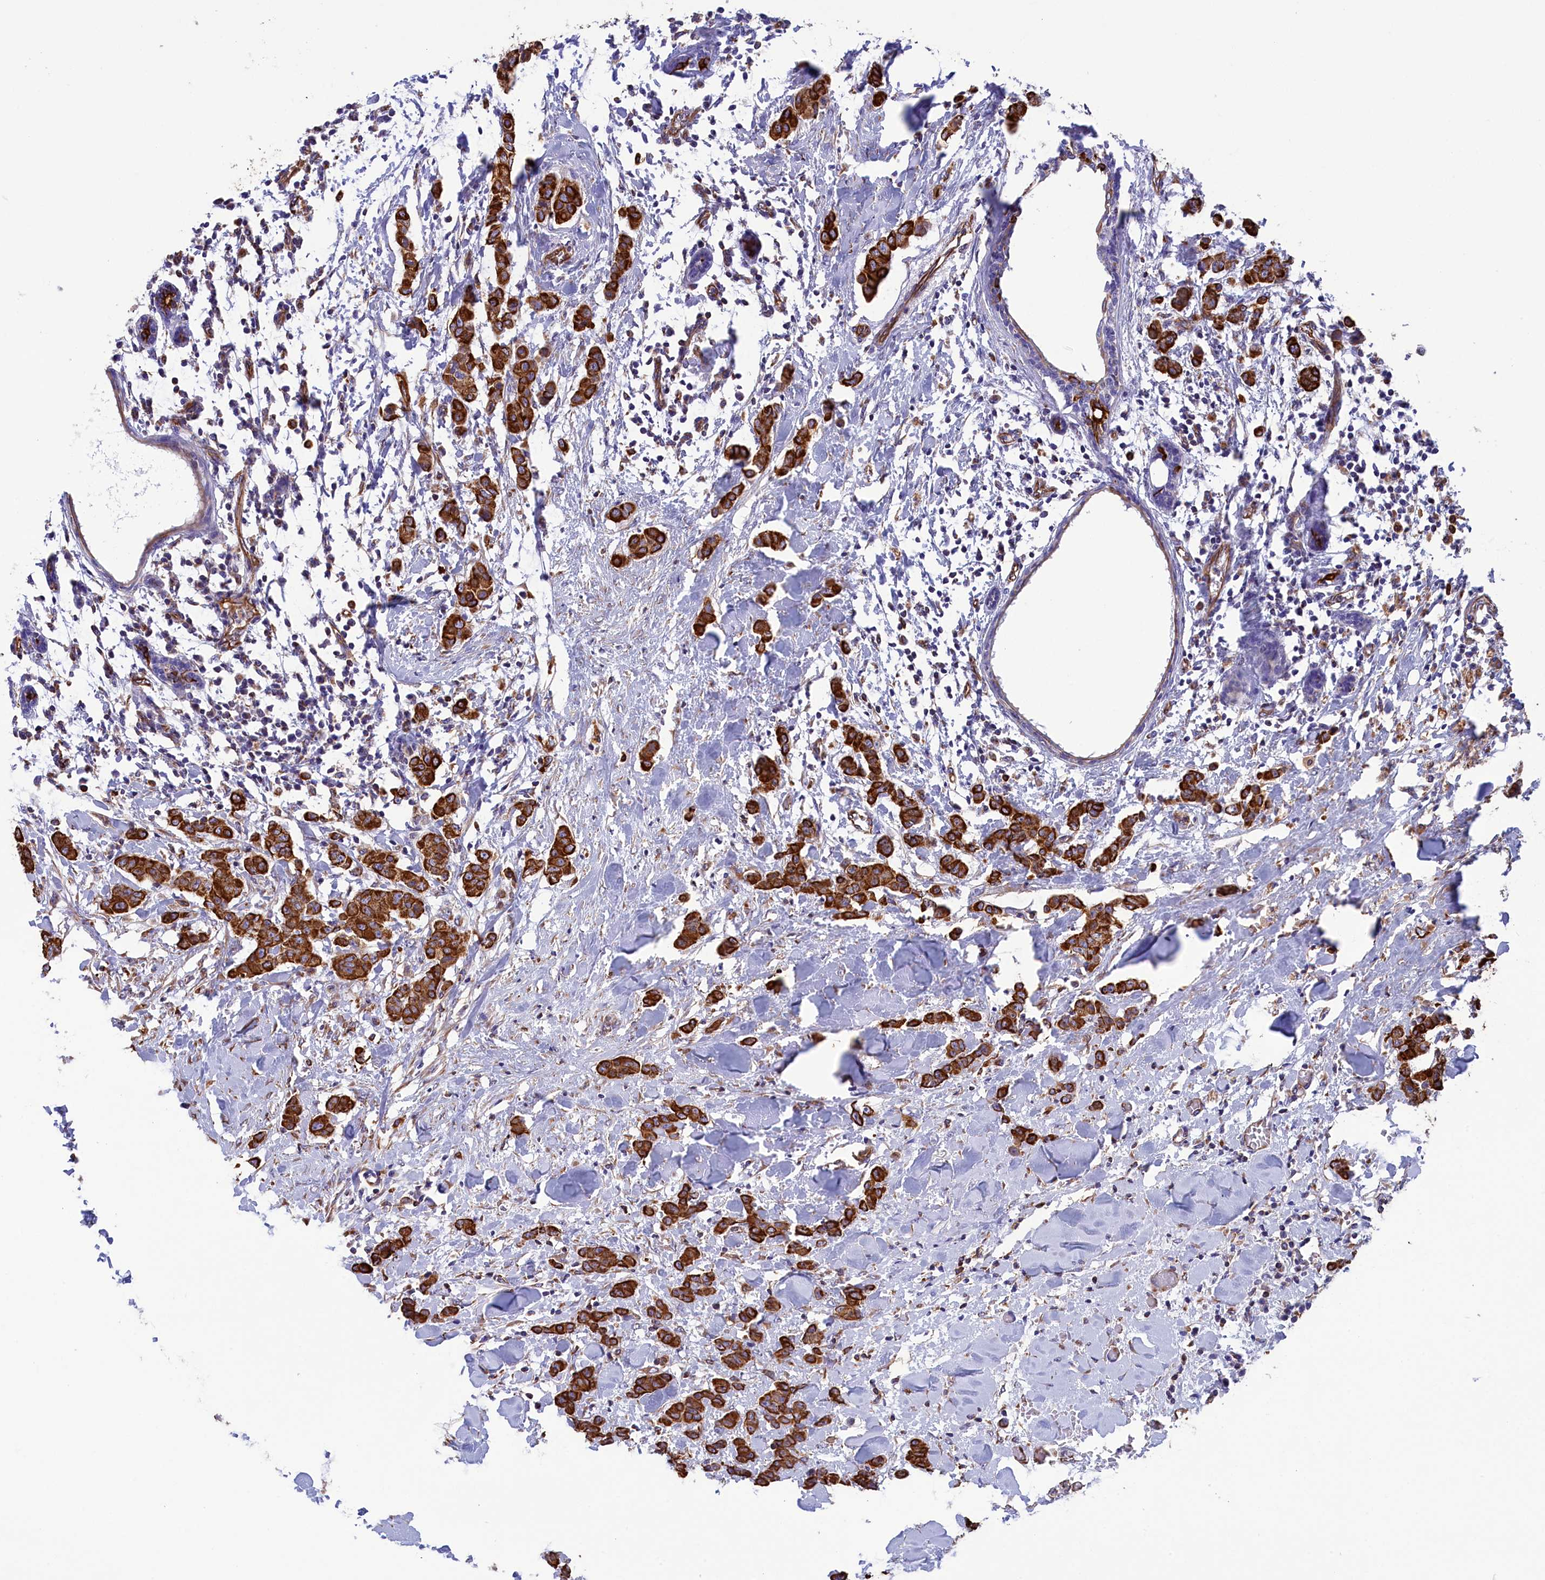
{"staining": {"intensity": "strong", "quantity": ">75%", "location": "cytoplasmic/membranous"}, "tissue": "breast cancer", "cell_type": "Tumor cells", "image_type": "cancer", "snomed": [{"axis": "morphology", "description": "Duct carcinoma"}, {"axis": "topography", "description": "Breast"}], "caption": "Strong cytoplasmic/membranous protein positivity is seen in about >75% of tumor cells in breast cancer.", "gene": "GATB", "patient": {"sex": "female", "age": 40}}